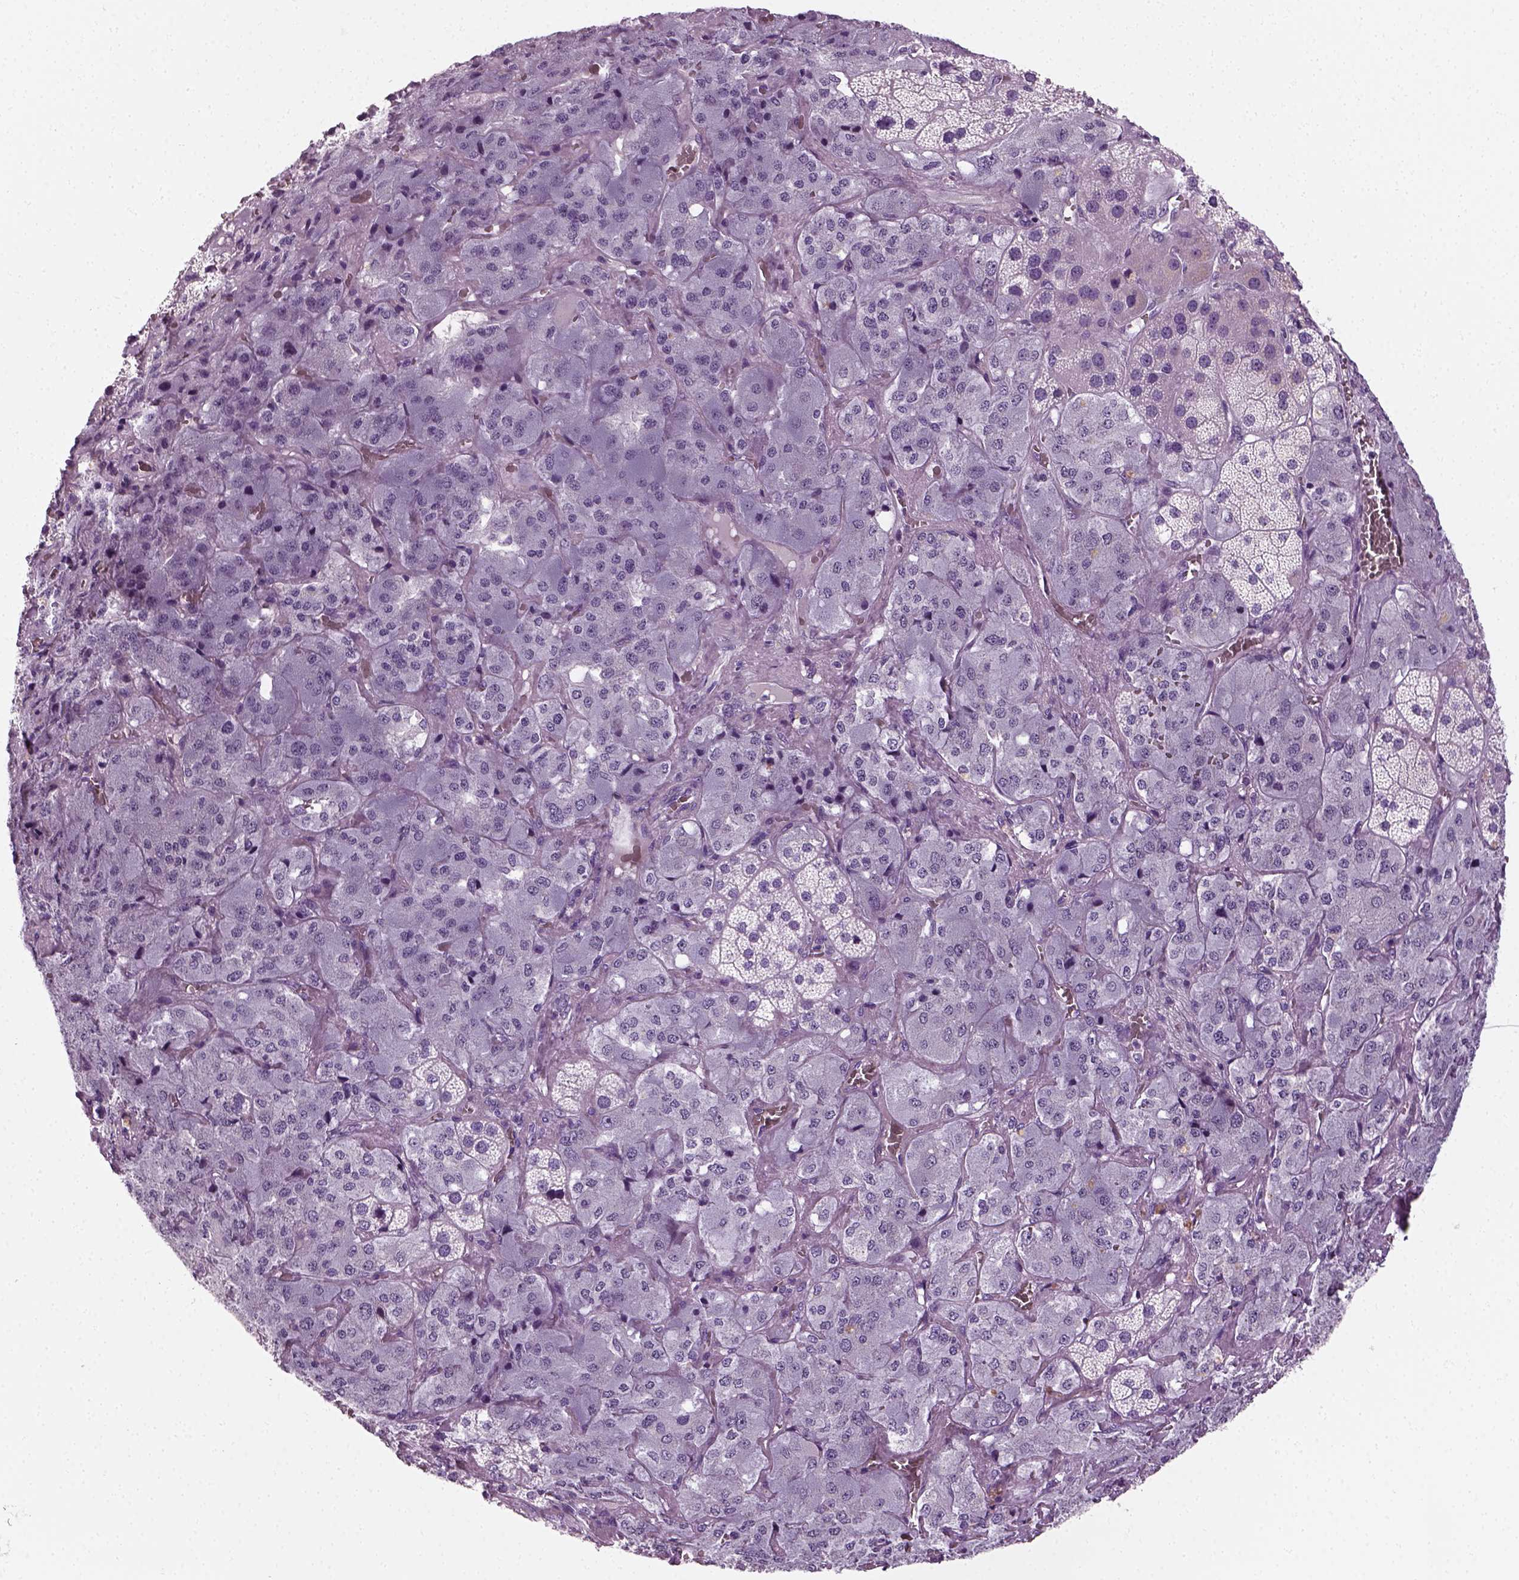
{"staining": {"intensity": "negative", "quantity": "none", "location": "none"}, "tissue": "adrenal gland", "cell_type": "Glandular cells", "image_type": "normal", "snomed": [{"axis": "morphology", "description": "Normal tissue, NOS"}, {"axis": "topography", "description": "Adrenal gland"}], "caption": "High magnification brightfield microscopy of unremarkable adrenal gland stained with DAB (3,3'-diaminobenzidine) (brown) and counterstained with hematoxylin (blue): glandular cells show no significant staining. The staining is performed using DAB (3,3'-diaminobenzidine) brown chromogen with nuclei counter-stained in using hematoxylin.", "gene": "SPATA31E1", "patient": {"sex": "male", "age": 57}}